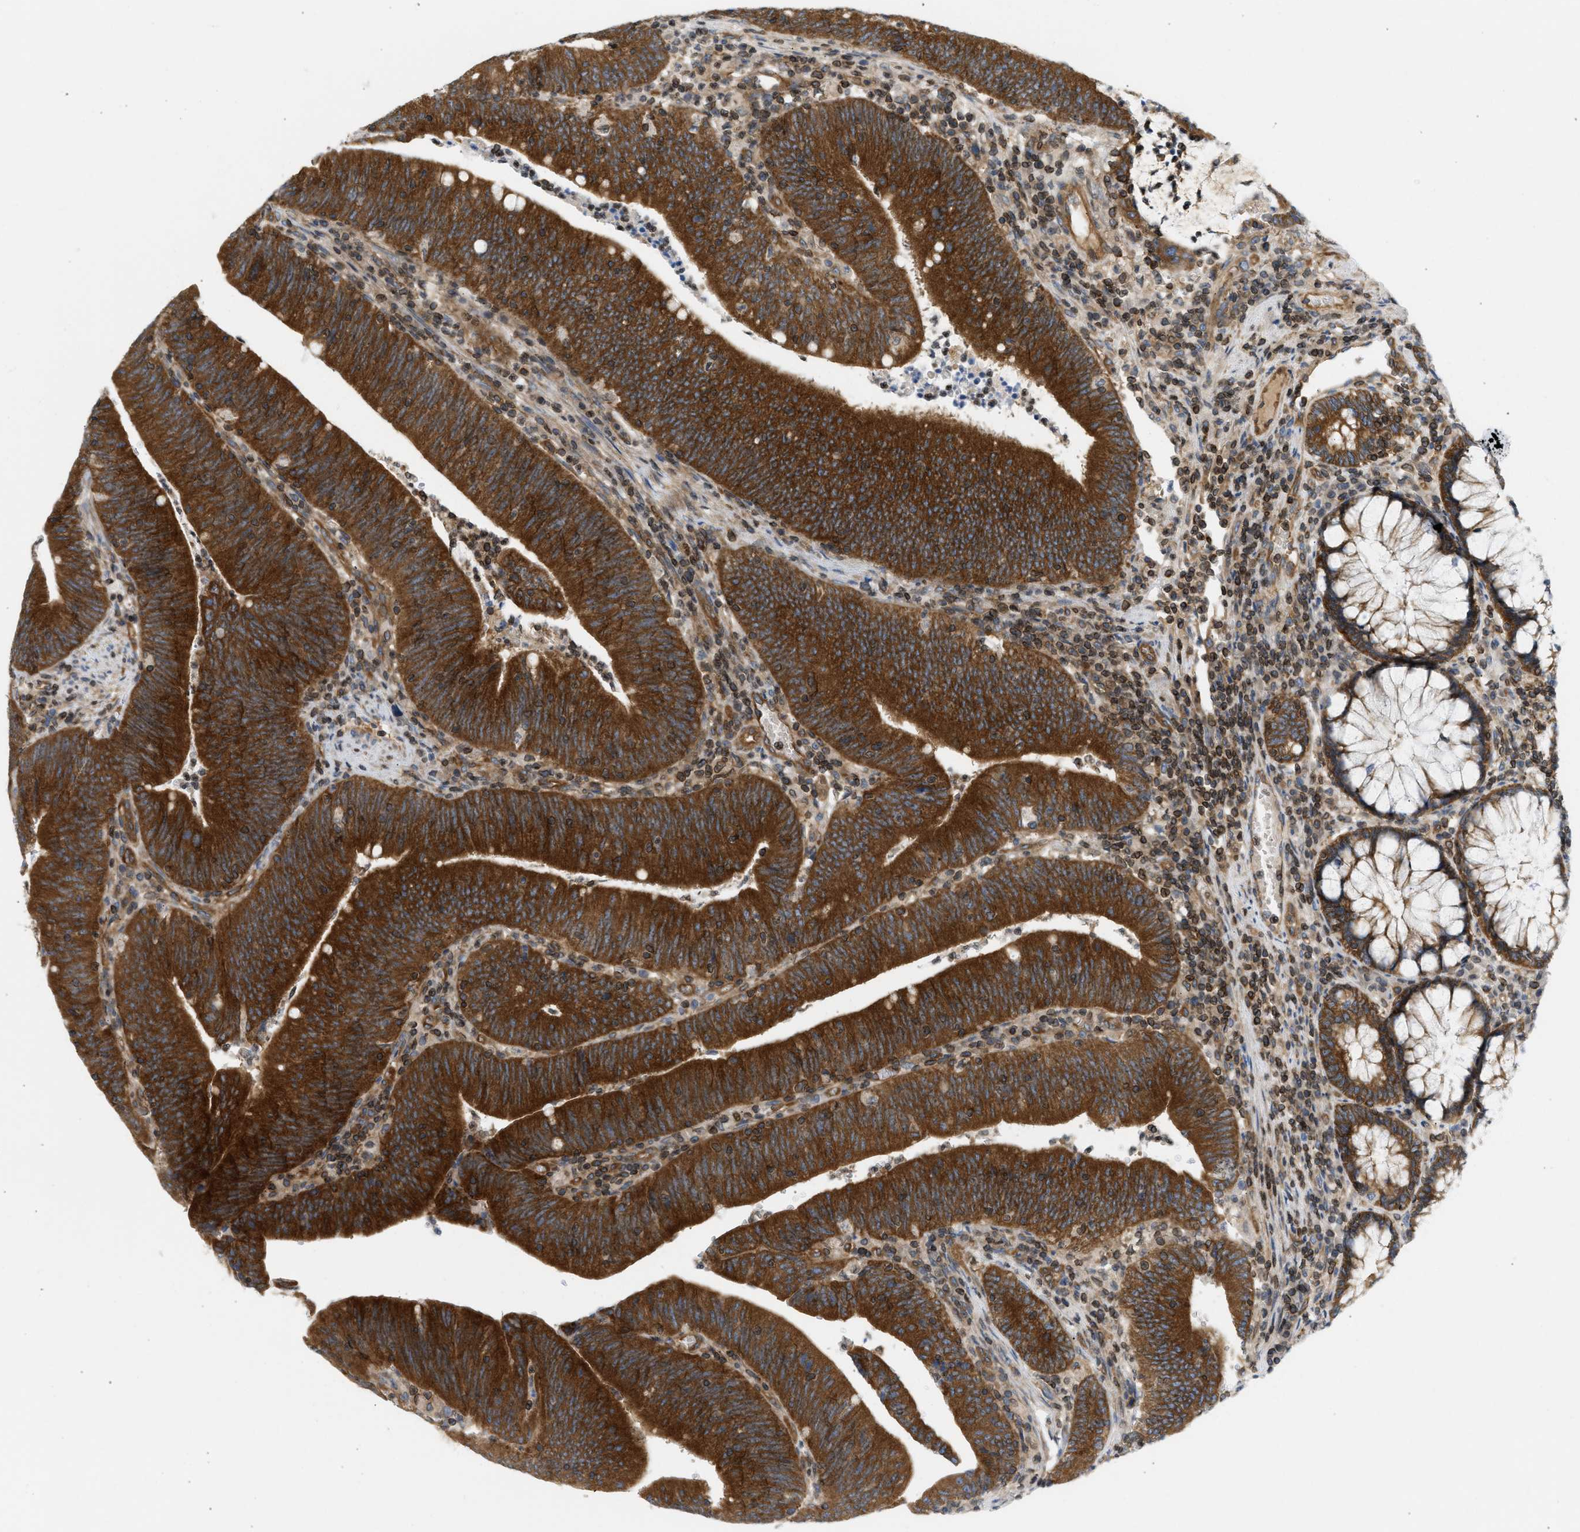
{"staining": {"intensity": "strong", "quantity": ">75%", "location": "cytoplasmic/membranous"}, "tissue": "colorectal cancer", "cell_type": "Tumor cells", "image_type": "cancer", "snomed": [{"axis": "morphology", "description": "Normal tissue, NOS"}, {"axis": "morphology", "description": "Adenocarcinoma, NOS"}, {"axis": "topography", "description": "Rectum"}], "caption": "Immunohistochemical staining of human adenocarcinoma (colorectal) reveals strong cytoplasmic/membranous protein expression in about >75% of tumor cells. The staining was performed using DAB (3,3'-diaminobenzidine), with brown indicating positive protein expression. Nuclei are stained blue with hematoxylin.", "gene": "STRN", "patient": {"sex": "female", "age": 66}}